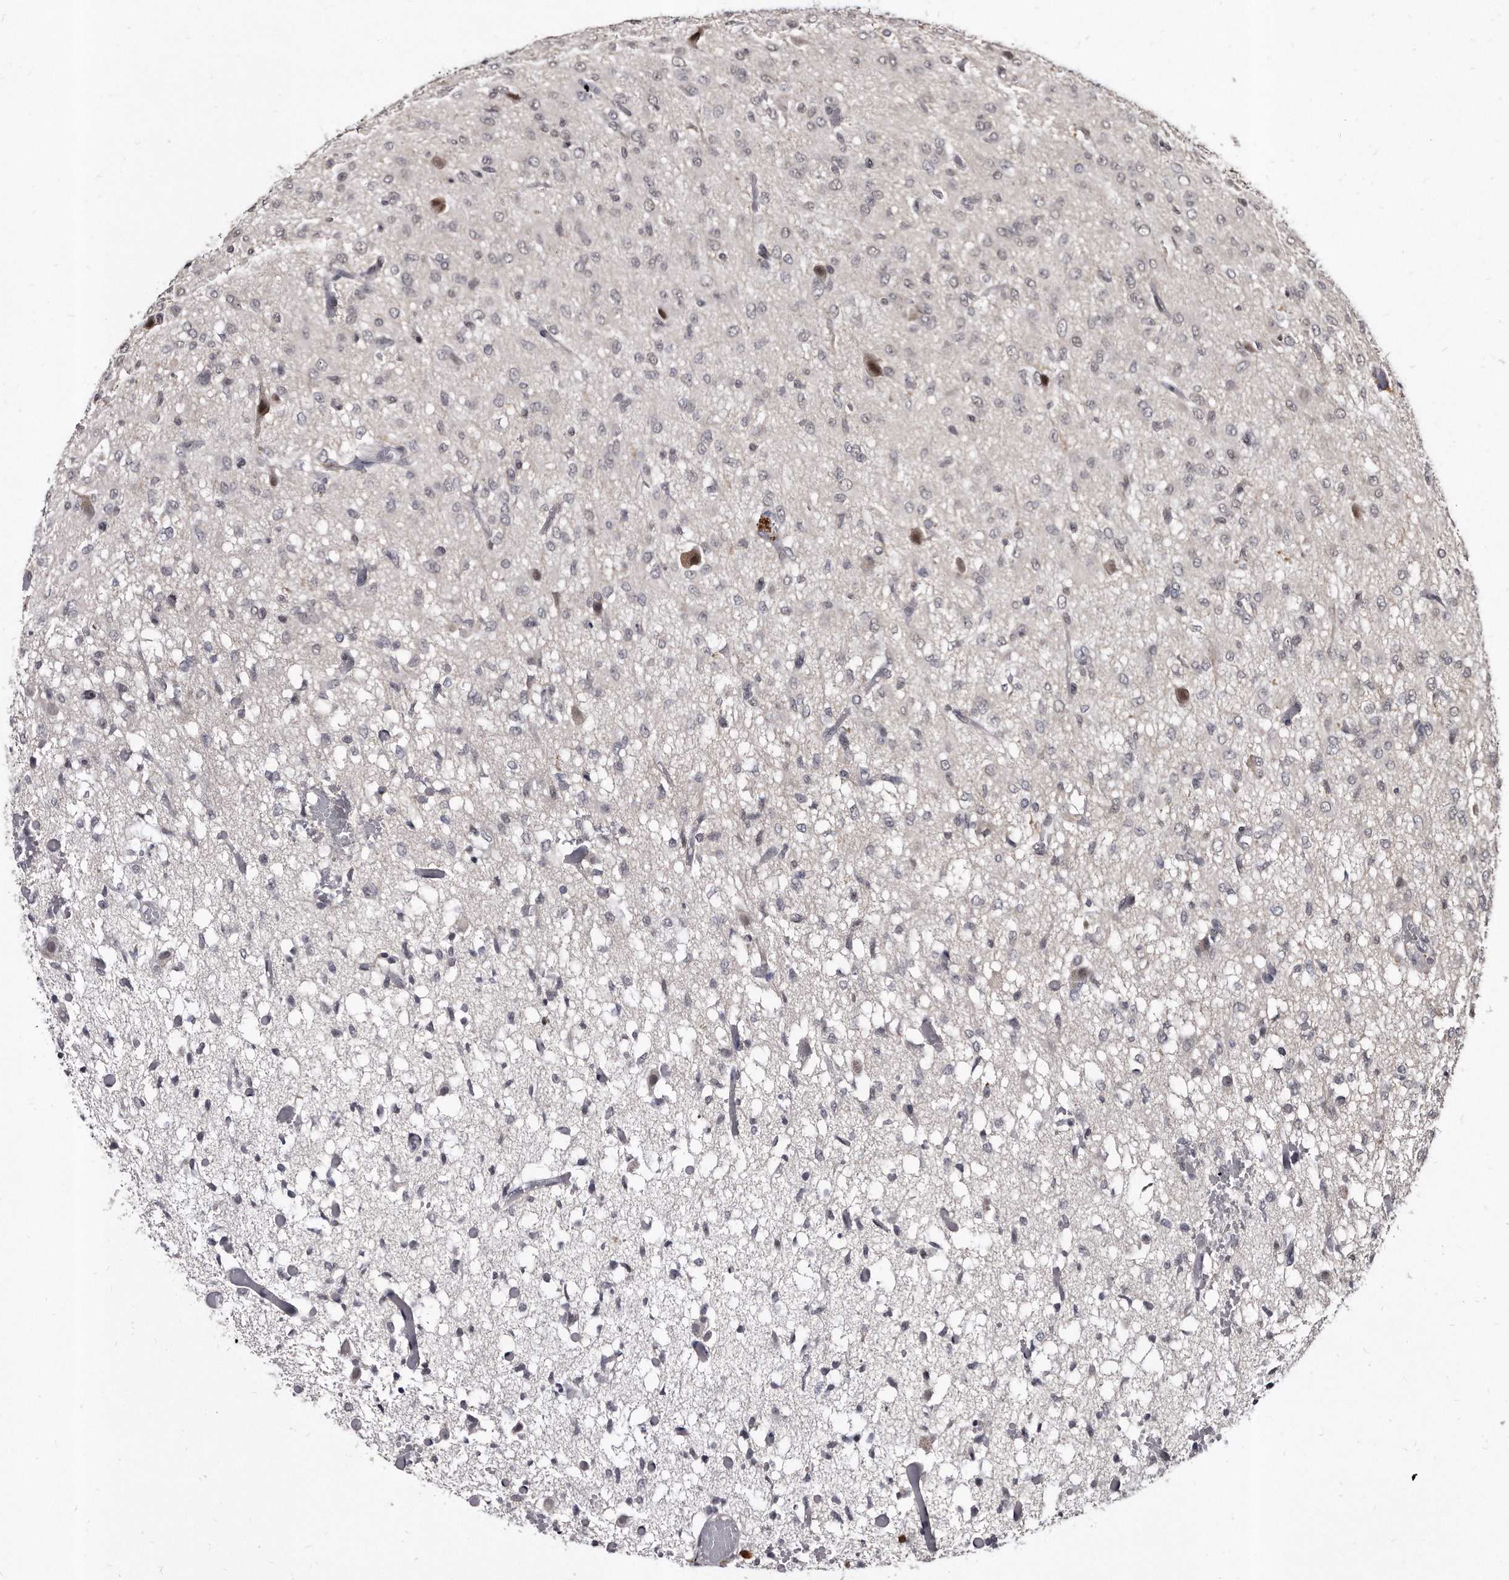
{"staining": {"intensity": "negative", "quantity": "none", "location": "none"}, "tissue": "glioma", "cell_type": "Tumor cells", "image_type": "cancer", "snomed": [{"axis": "morphology", "description": "Glioma, malignant, High grade"}, {"axis": "topography", "description": "Brain"}], "caption": "An IHC histopathology image of glioma is shown. There is no staining in tumor cells of glioma. (DAB immunohistochemistry with hematoxylin counter stain).", "gene": "KLHDC3", "patient": {"sex": "female", "age": 59}}